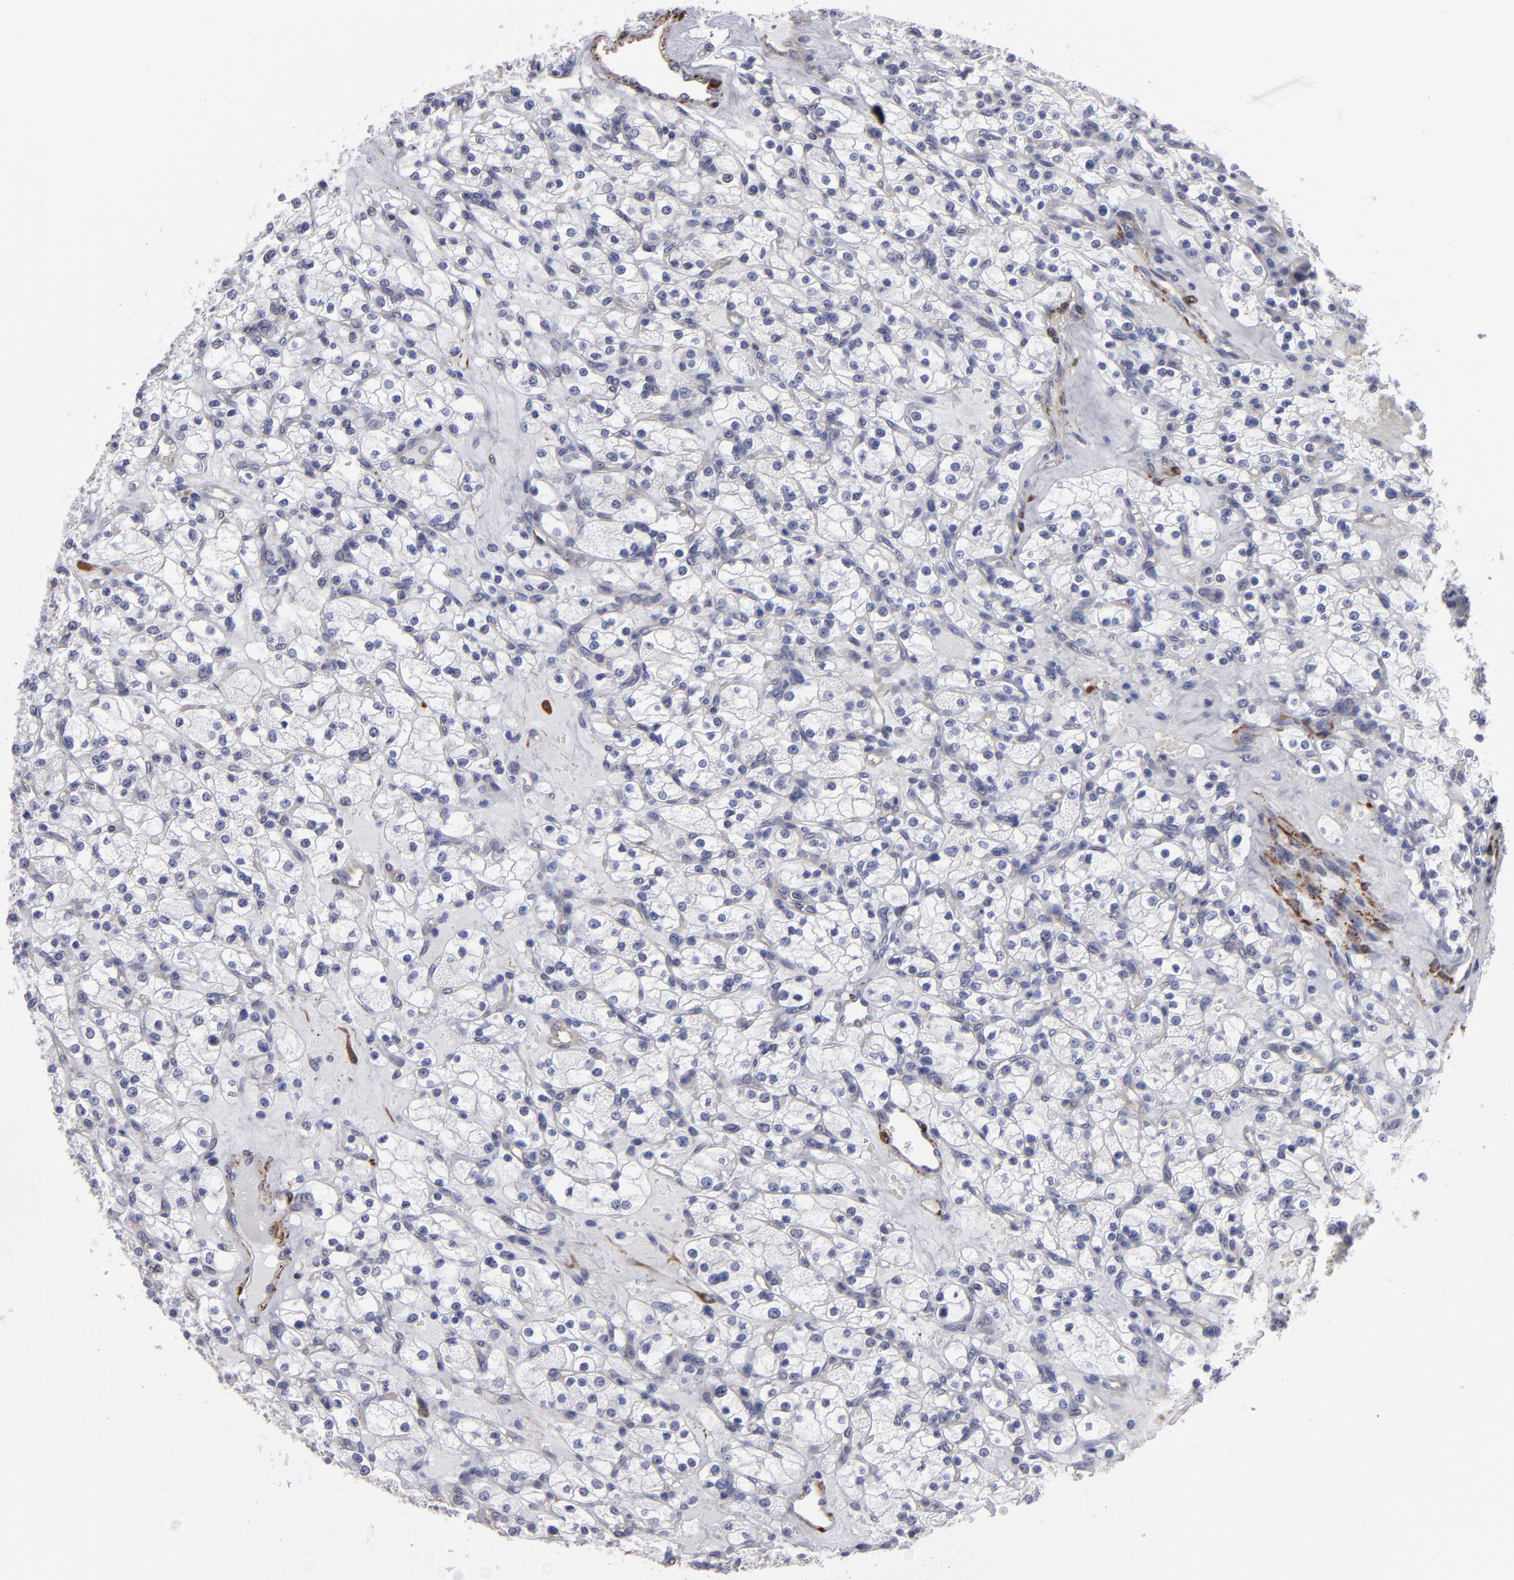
{"staining": {"intensity": "negative", "quantity": "none", "location": "none"}, "tissue": "renal cancer", "cell_type": "Tumor cells", "image_type": "cancer", "snomed": [{"axis": "morphology", "description": "Adenocarcinoma, NOS"}, {"axis": "topography", "description": "Kidney"}], "caption": "The photomicrograph exhibits no significant positivity in tumor cells of renal cancer.", "gene": "SLMAP", "patient": {"sex": "female", "age": 83}}